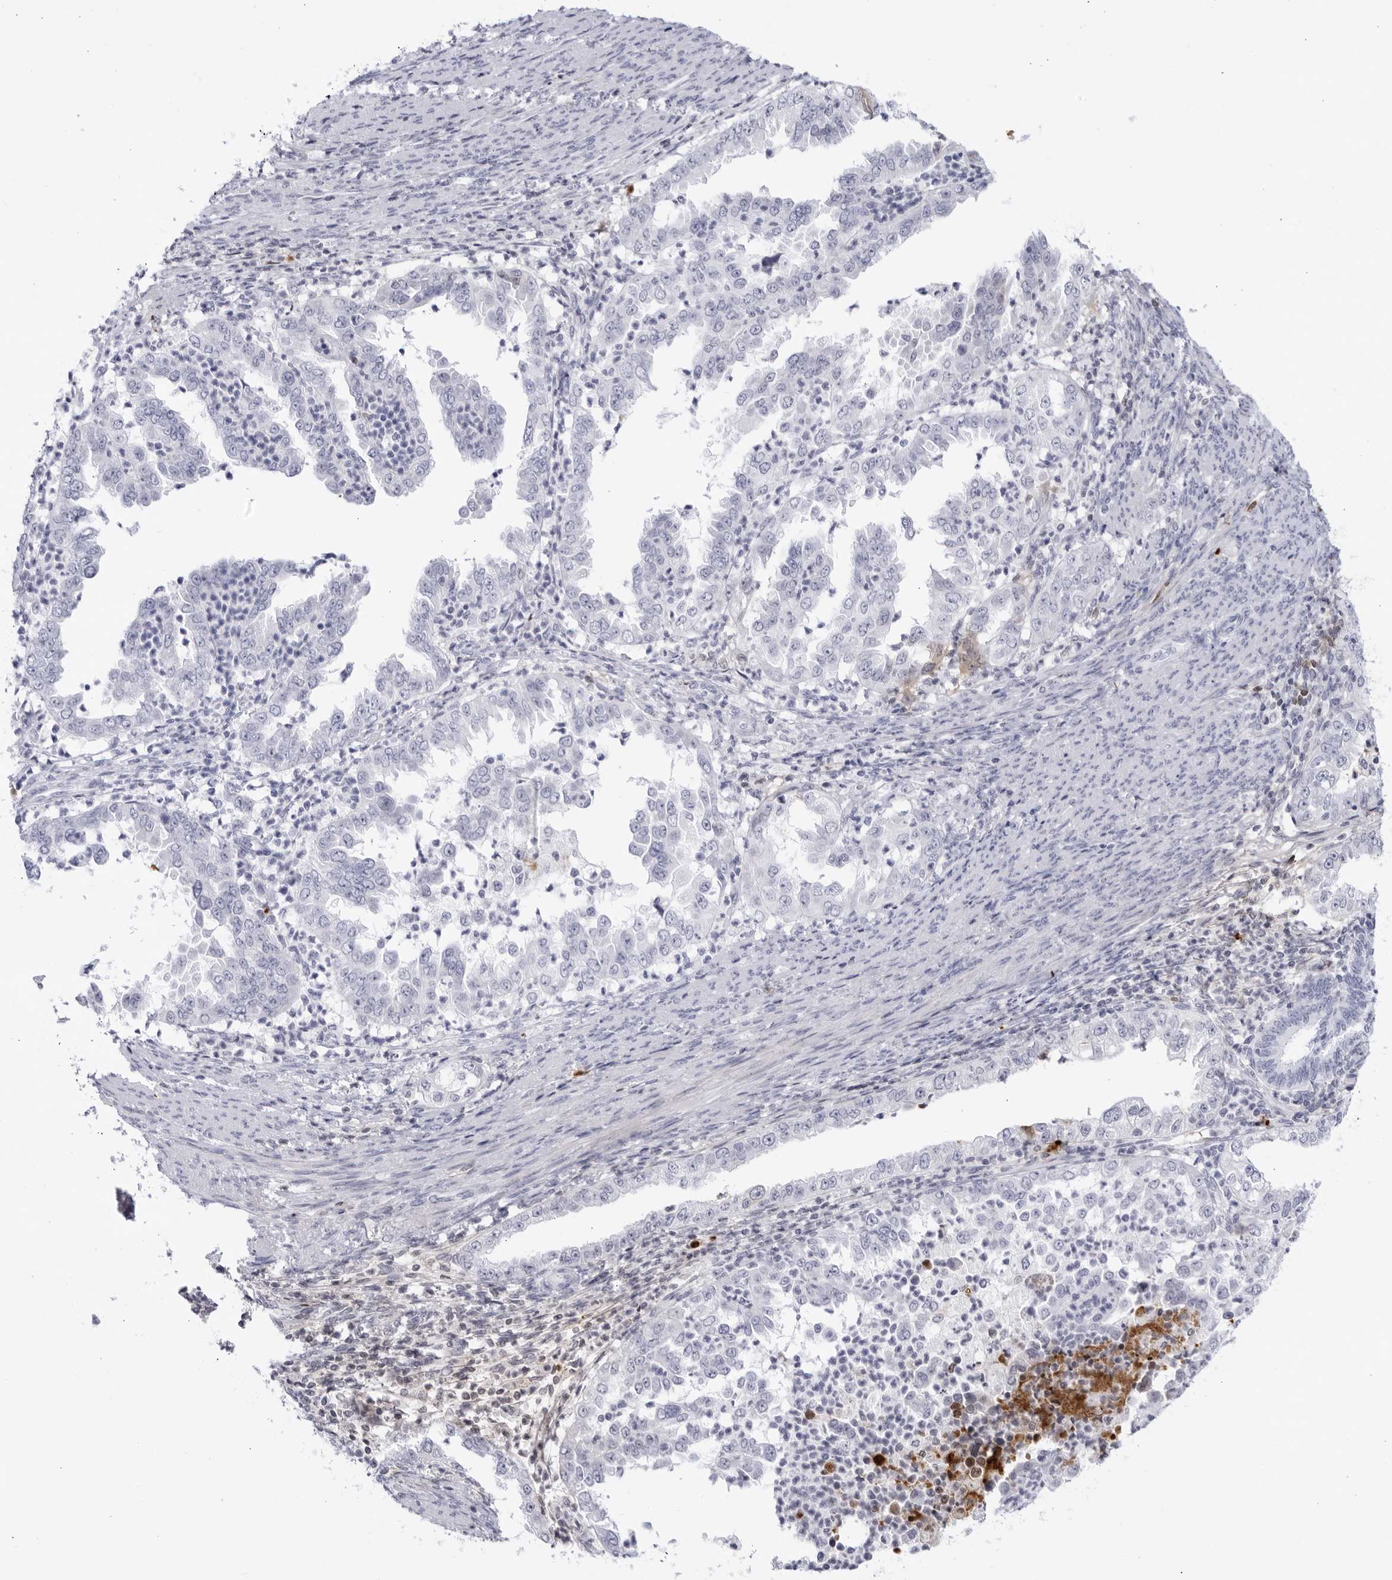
{"staining": {"intensity": "negative", "quantity": "none", "location": "none"}, "tissue": "endometrial cancer", "cell_type": "Tumor cells", "image_type": "cancer", "snomed": [{"axis": "morphology", "description": "Adenocarcinoma, NOS"}, {"axis": "topography", "description": "Endometrium"}], "caption": "Endometrial cancer was stained to show a protein in brown. There is no significant positivity in tumor cells.", "gene": "CNBD1", "patient": {"sex": "female", "age": 85}}